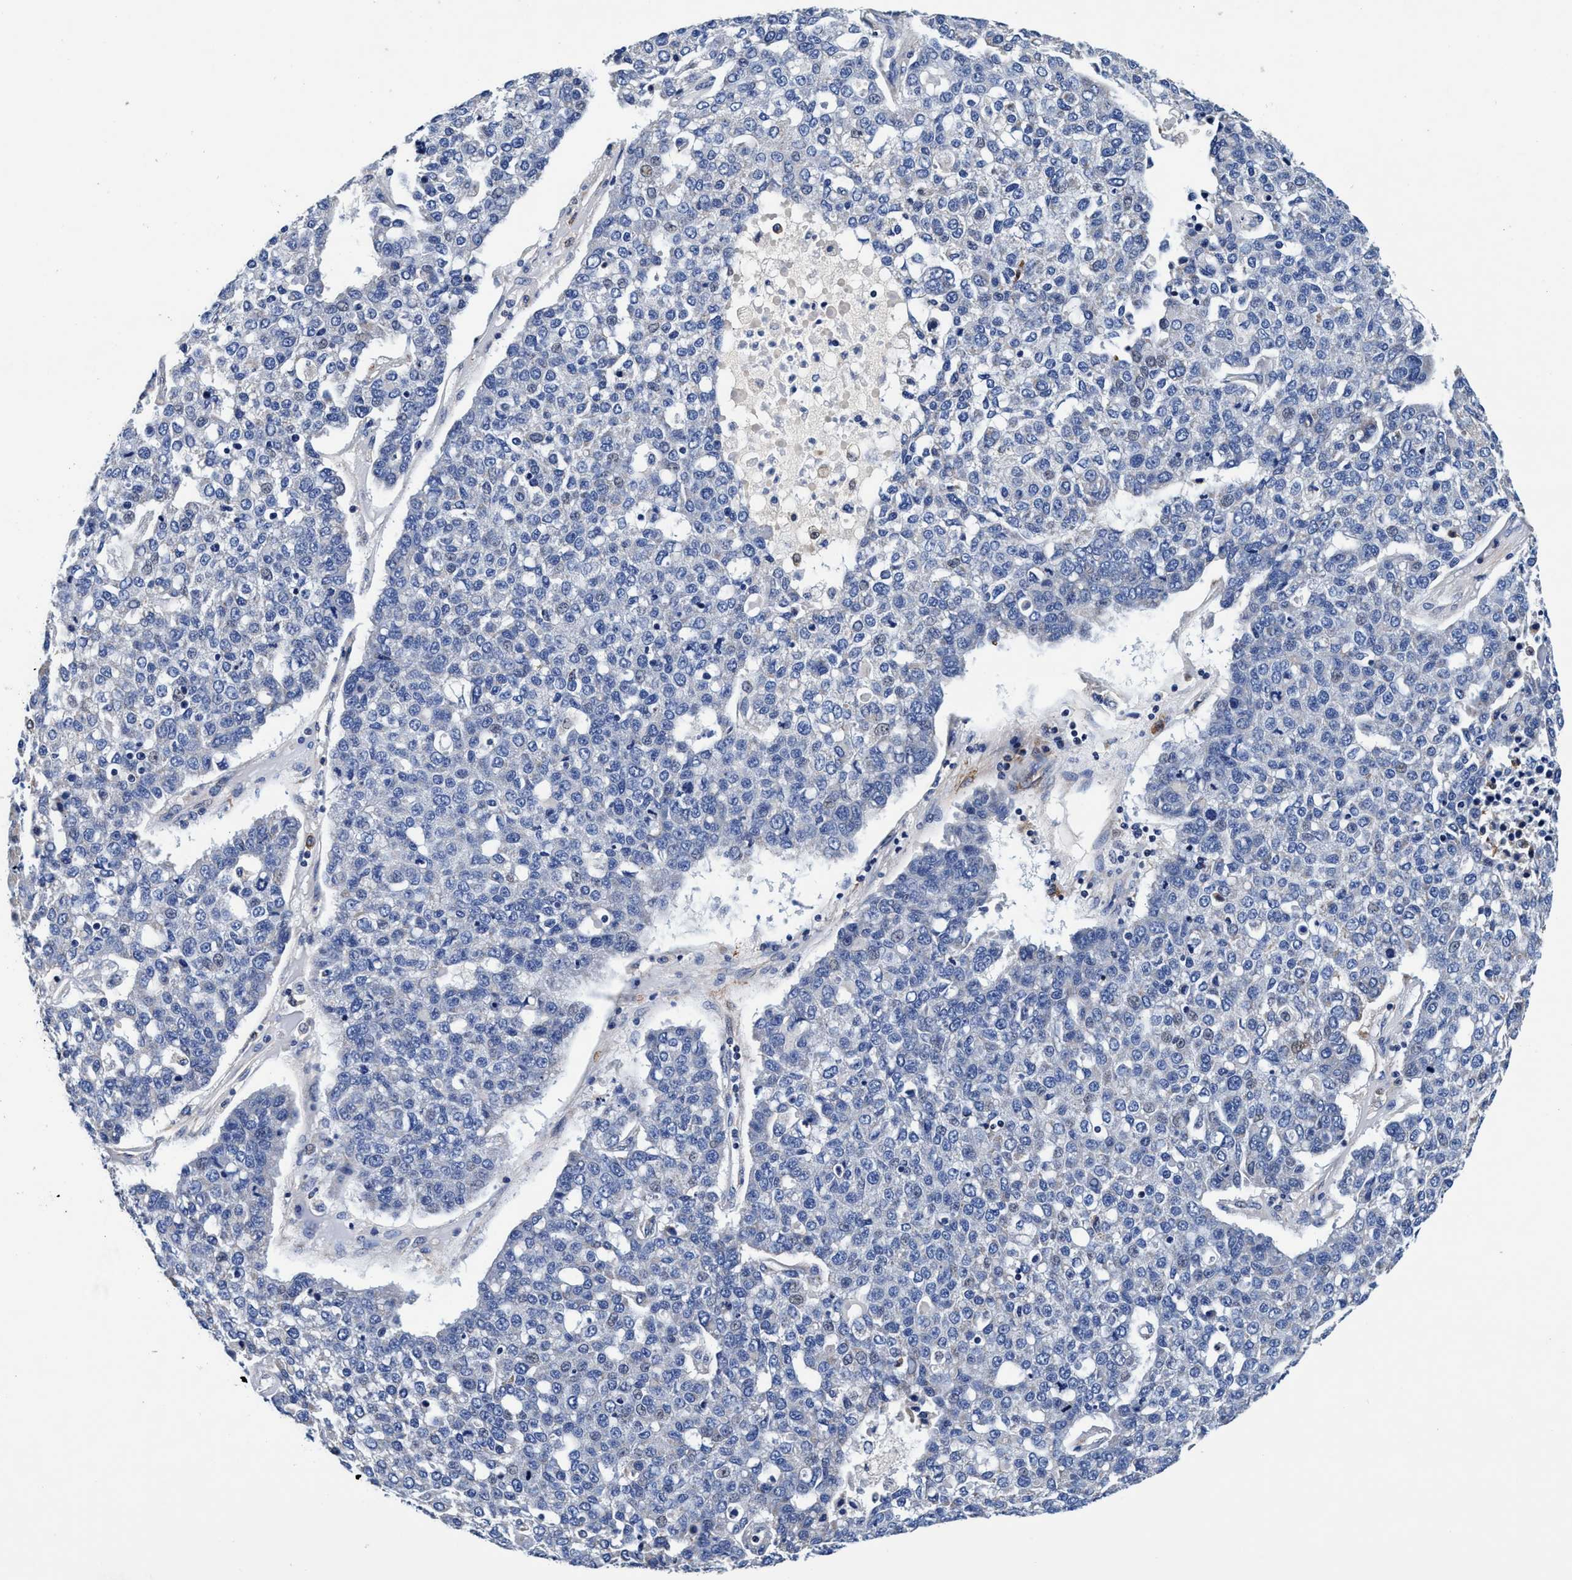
{"staining": {"intensity": "negative", "quantity": "none", "location": "none"}, "tissue": "pancreatic cancer", "cell_type": "Tumor cells", "image_type": "cancer", "snomed": [{"axis": "morphology", "description": "Adenocarcinoma, NOS"}, {"axis": "topography", "description": "Pancreas"}], "caption": "Pancreatic cancer was stained to show a protein in brown. There is no significant positivity in tumor cells.", "gene": "UBALD2", "patient": {"sex": "female", "age": 61}}